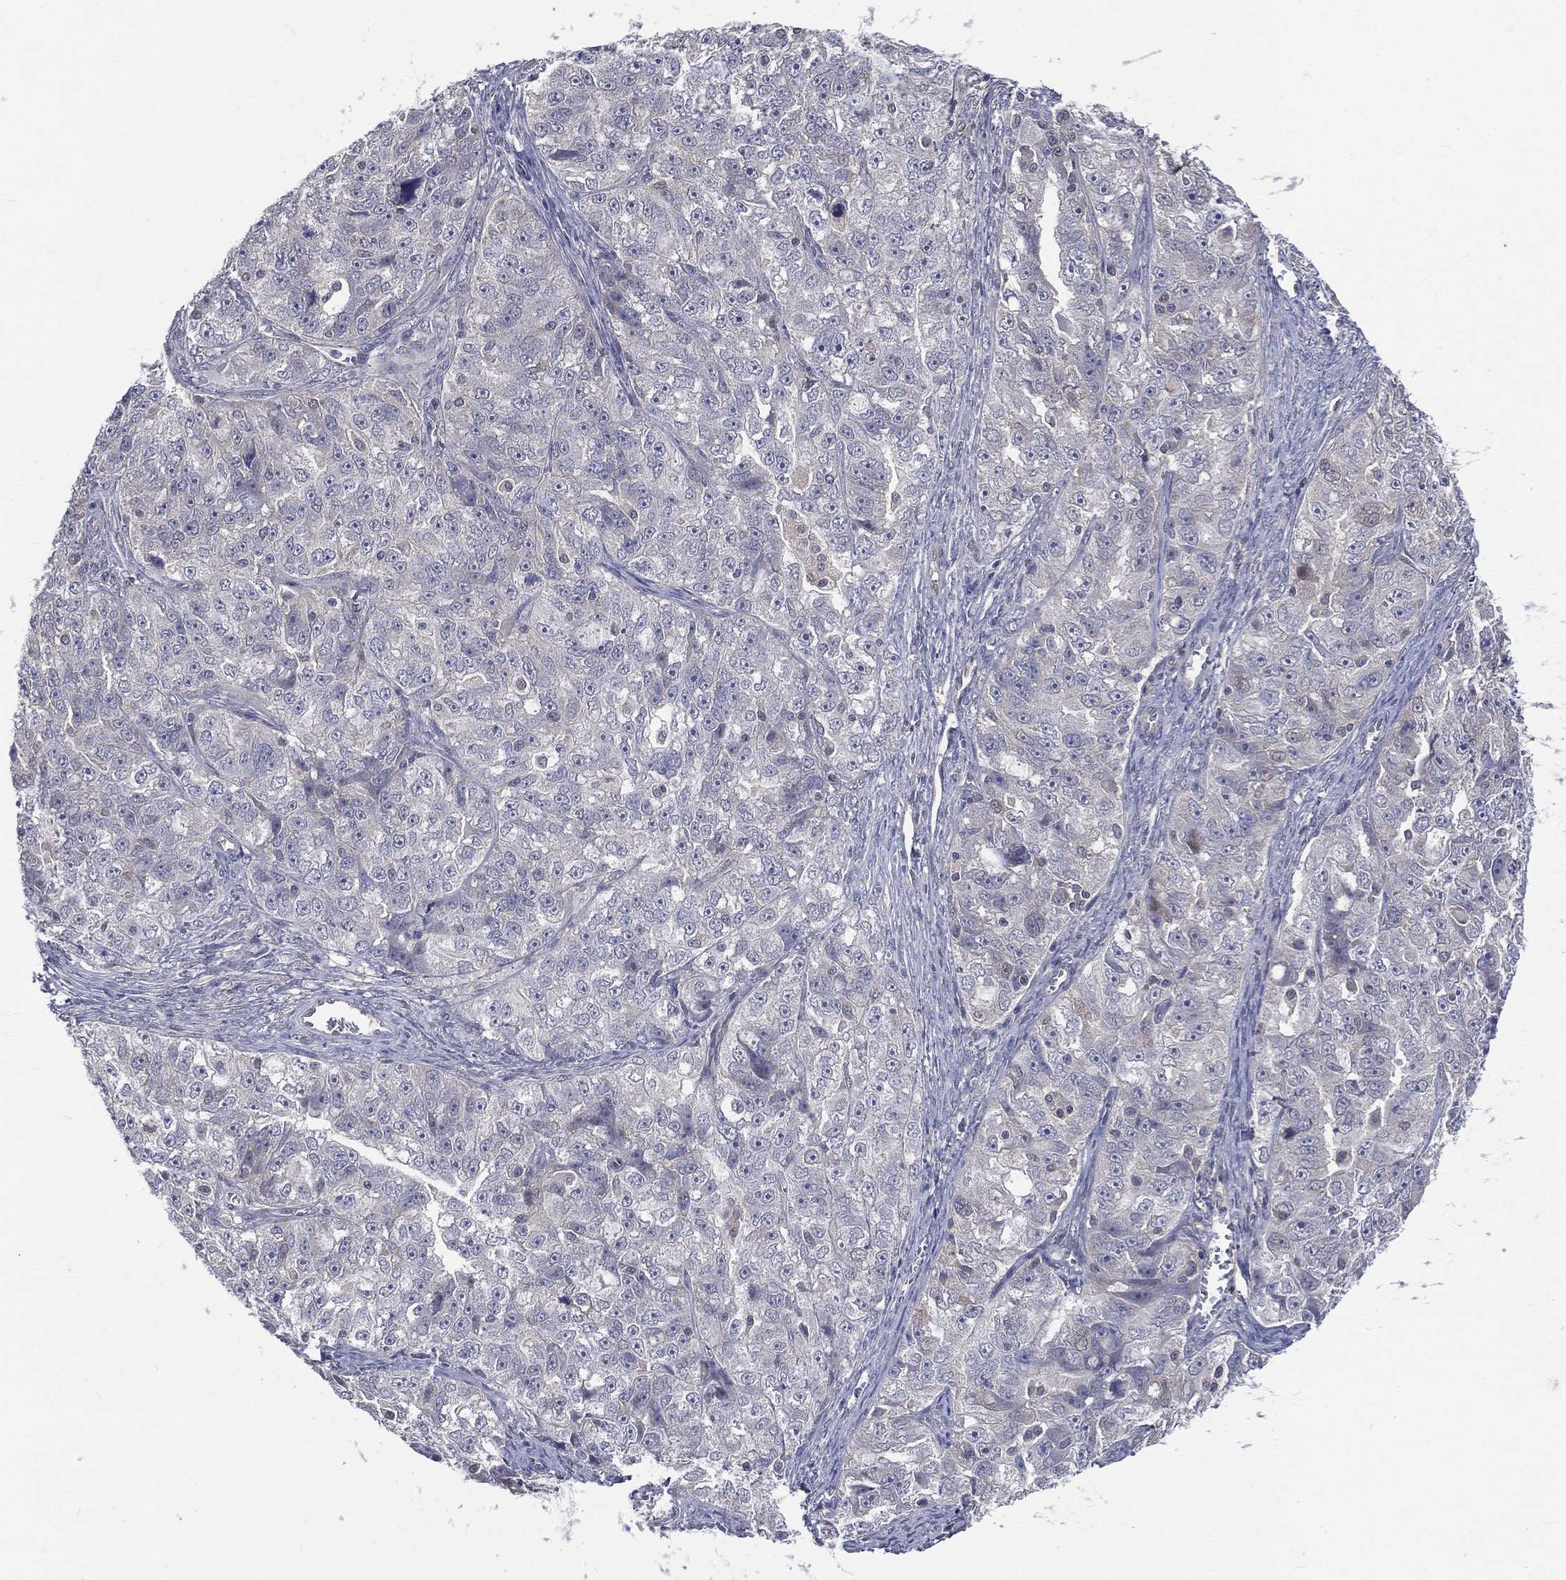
{"staining": {"intensity": "negative", "quantity": "none", "location": "none"}, "tissue": "ovarian cancer", "cell_type": "Tumor cells", "image_type": "cancer", "snomed": [{"axis": "morphology", "description": "Cystadenocarcinoma, serous, NOS"}, {"axis": "topography", "description": "Ovary"}], "caption": "Ovarian cancer (serous cystadenocarcinoma) was stained to show a protein in brown. There is no significant staining in tumor cells. The staining is performed using DAB (3,3'-diaminobenzidine) brown chromogen with nuclei counter-stained in using hematoxylin.", "gene": "DLG4", "patient": {"sex": "female", "age": 51}}